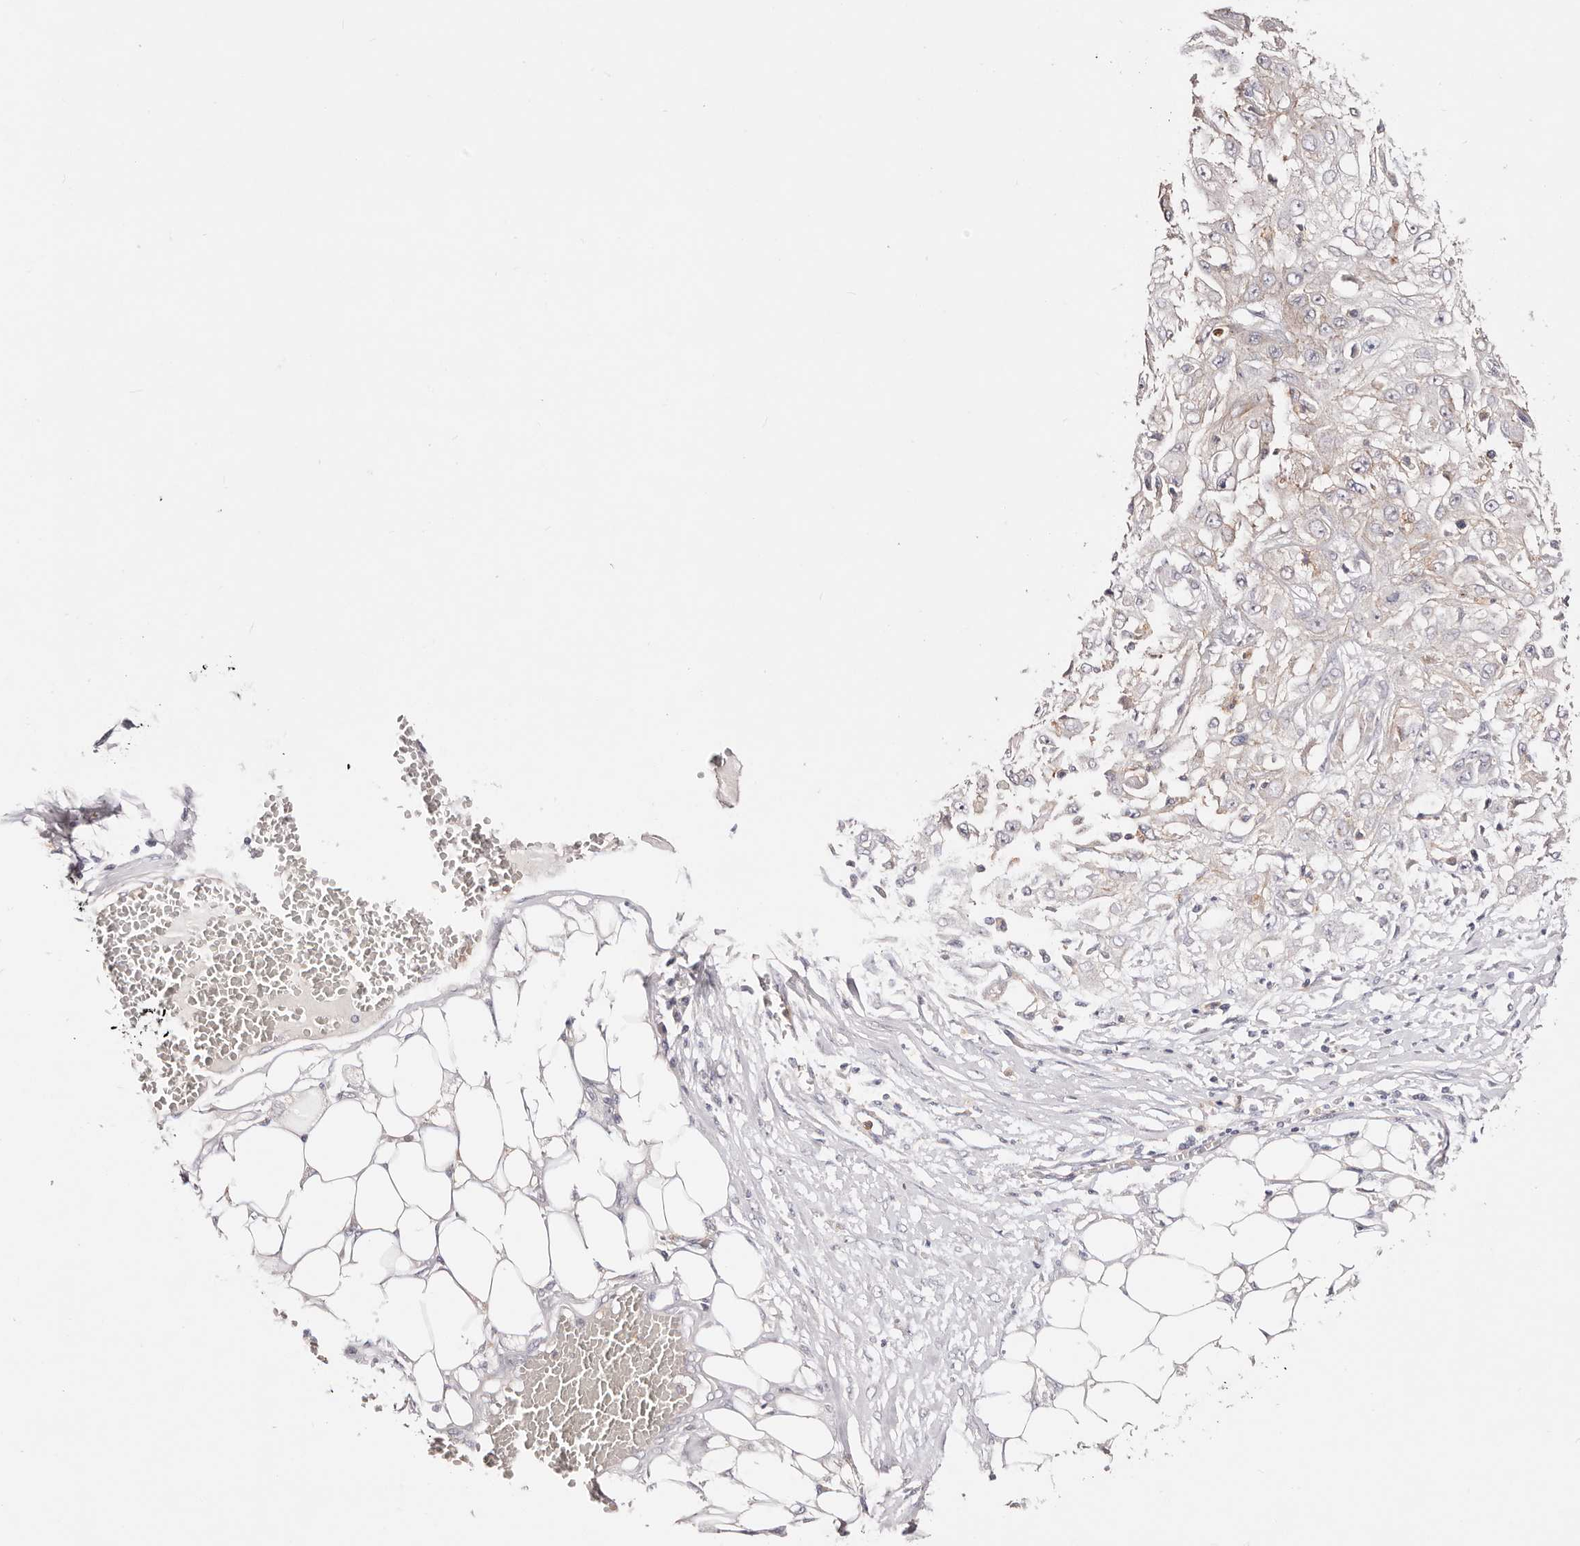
{"staining": {"intensity": "weak", "quantity": "<25%", "location": "cytoplasmic/membranous"}, "tissue": "skin cancer", "cell_type": "Tumor cells", "image_type": "cancer", "snomed": [{"axis": "morphology", "description": "Squamous cell carcinoma, NOS"}, {"axis": "morphology", "description": "Squamous cell carcinoma, metastatic, NOS"}, {"axis": "topography", "description": "Skin"}, {"axis": "topography", "description": "Lymph node"}], "caption": "An immunohistochemistry photomicrograph of skin cancer is shown. There is no staining in tumor cells of skin cancer.", "gene": "SLC35B2", "patient": {"sex": "male", "age": 75}}